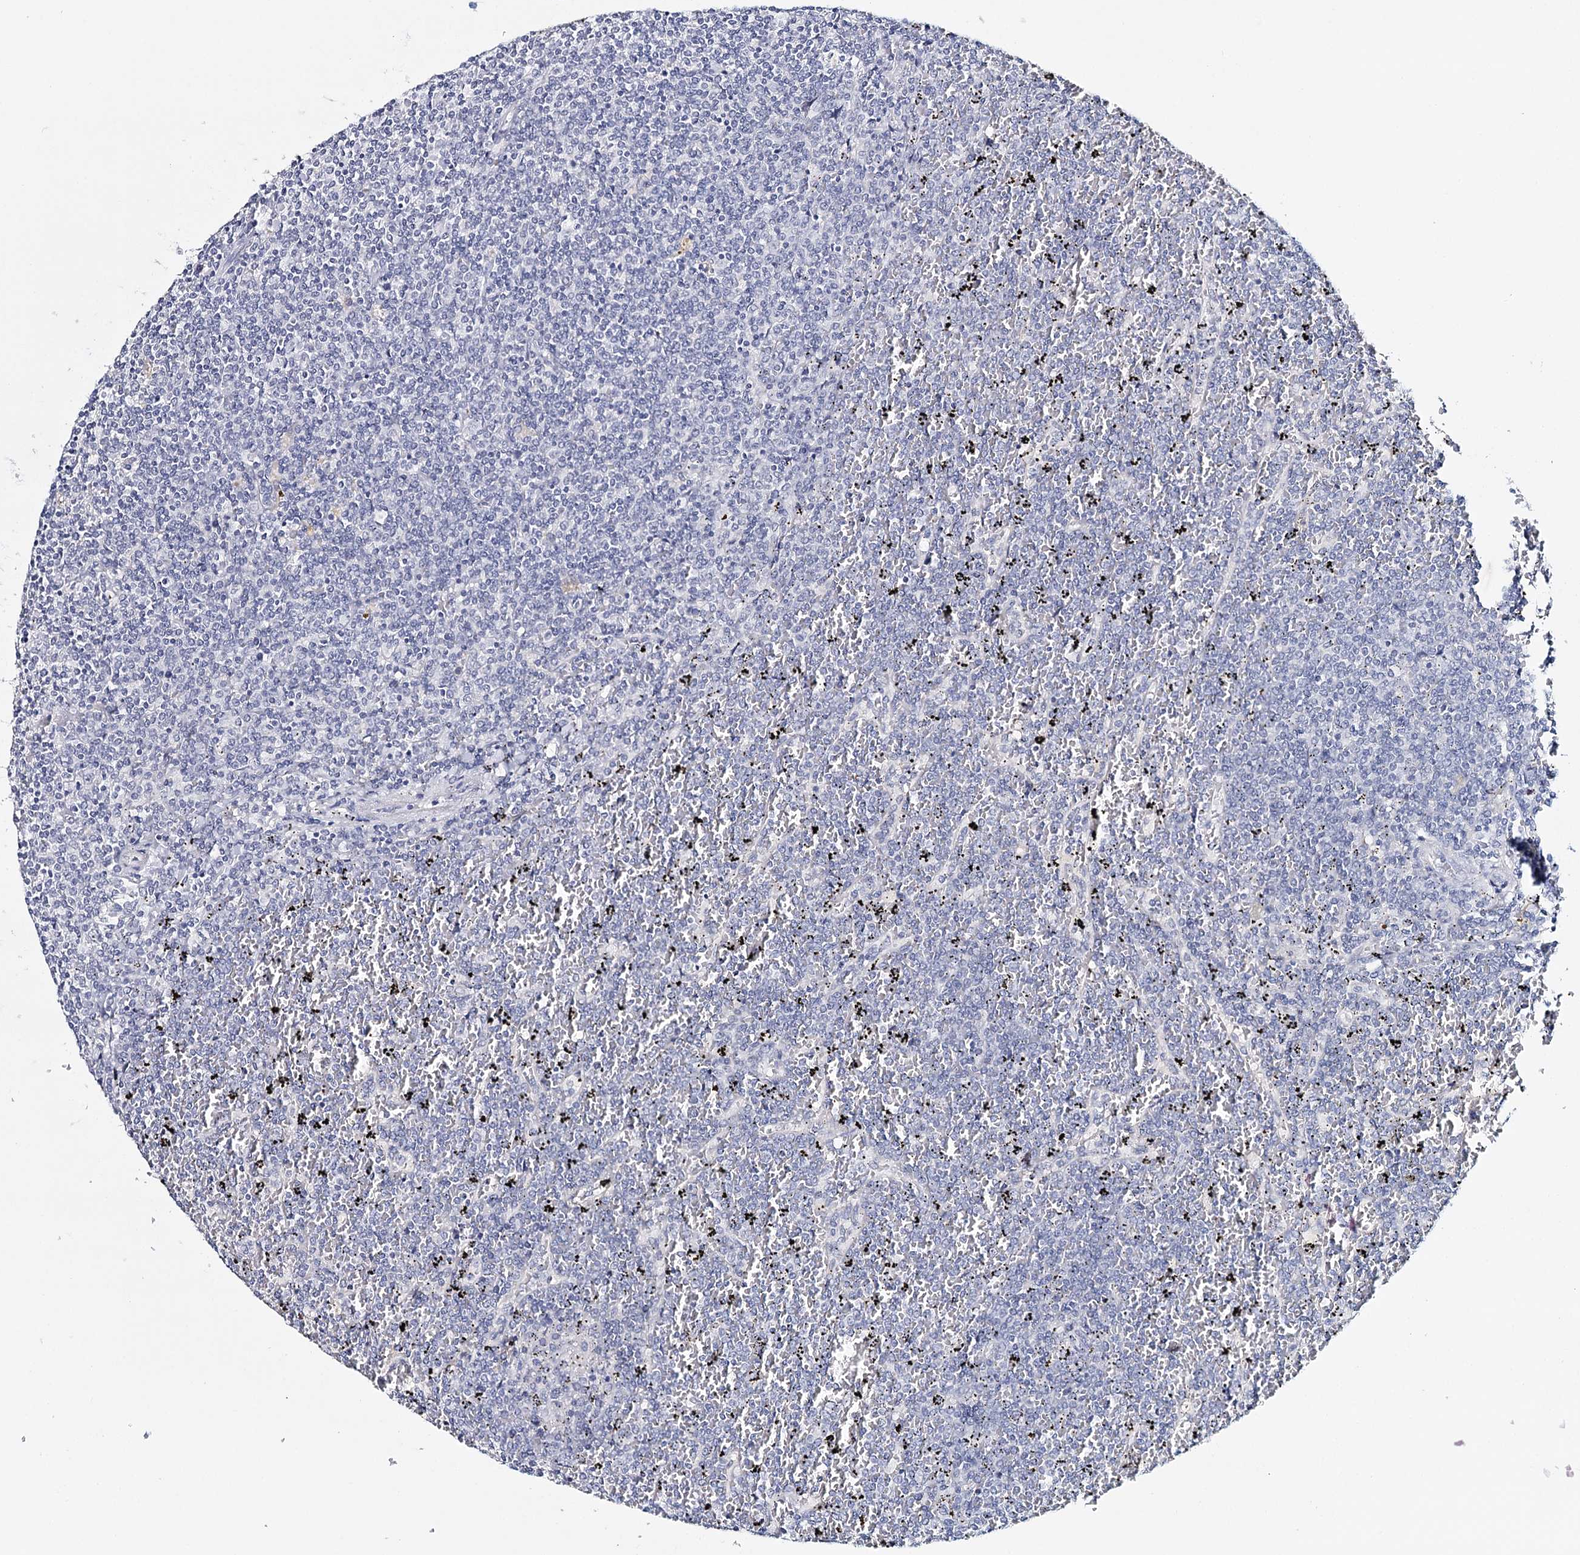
{"staining": {"intensity": "negative", "quantity": "none", "location": "none"}, "tissue": "lymphoma", "cell_type": "Tumor cells", "image_type": "cancer", "snomed": [{"axis": "morphology", "description": "Malignant lymphoma, non-Hodgkin's type, Low grade"}, {"axis": "topography", "description": "Spleen"}], "caption": "Tumor cells show no significant expression in low-grade malignant lymphoma, non-Hodgkin's type. (DAB IHC, high magnification).", "gene": "HSPA4L", "patient": {"sex": "female", "age": 19}}